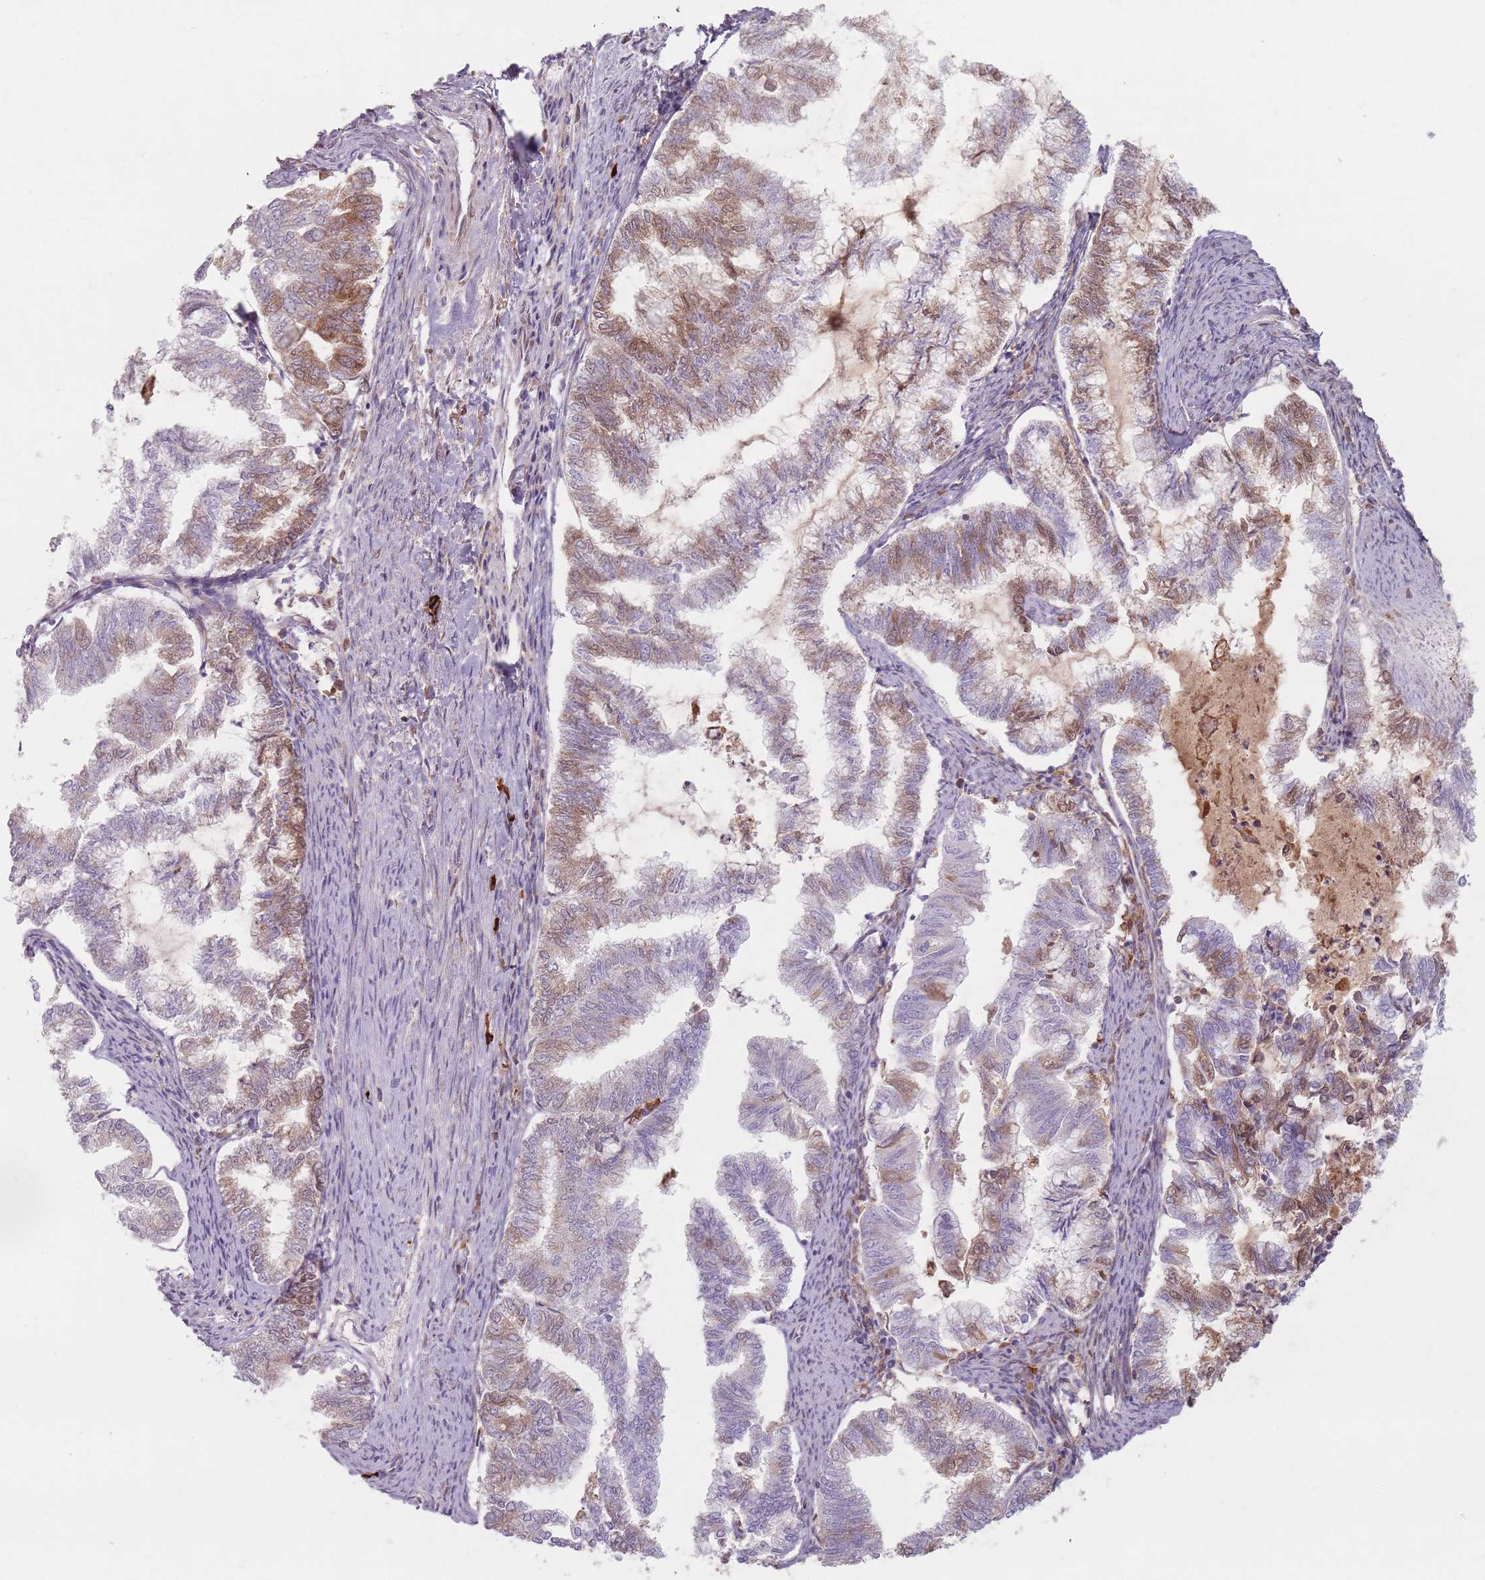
{"staining": {"intensity": "moderate", "quantity": "25%-75%", "location": "cytoplasmic/membranous"}, "tissue": "endometrial cancer", "cell_type": "Tumor cells", "image_type": "cancer", "snomed": [{"axis": "morphology", "description": "Adenocarcinoma, NOS"}, {"axis": "topography", "description": "Endometrium"}], "caption": "There is medium levels of moderate cytoplasmic/membranous positivity in tumor cells of endometrial cancer, as demonstrated by immunohistochemical staining (brown color).", "gene": "COLGALT1", "patient": {"sex": "female", "age": 79}}